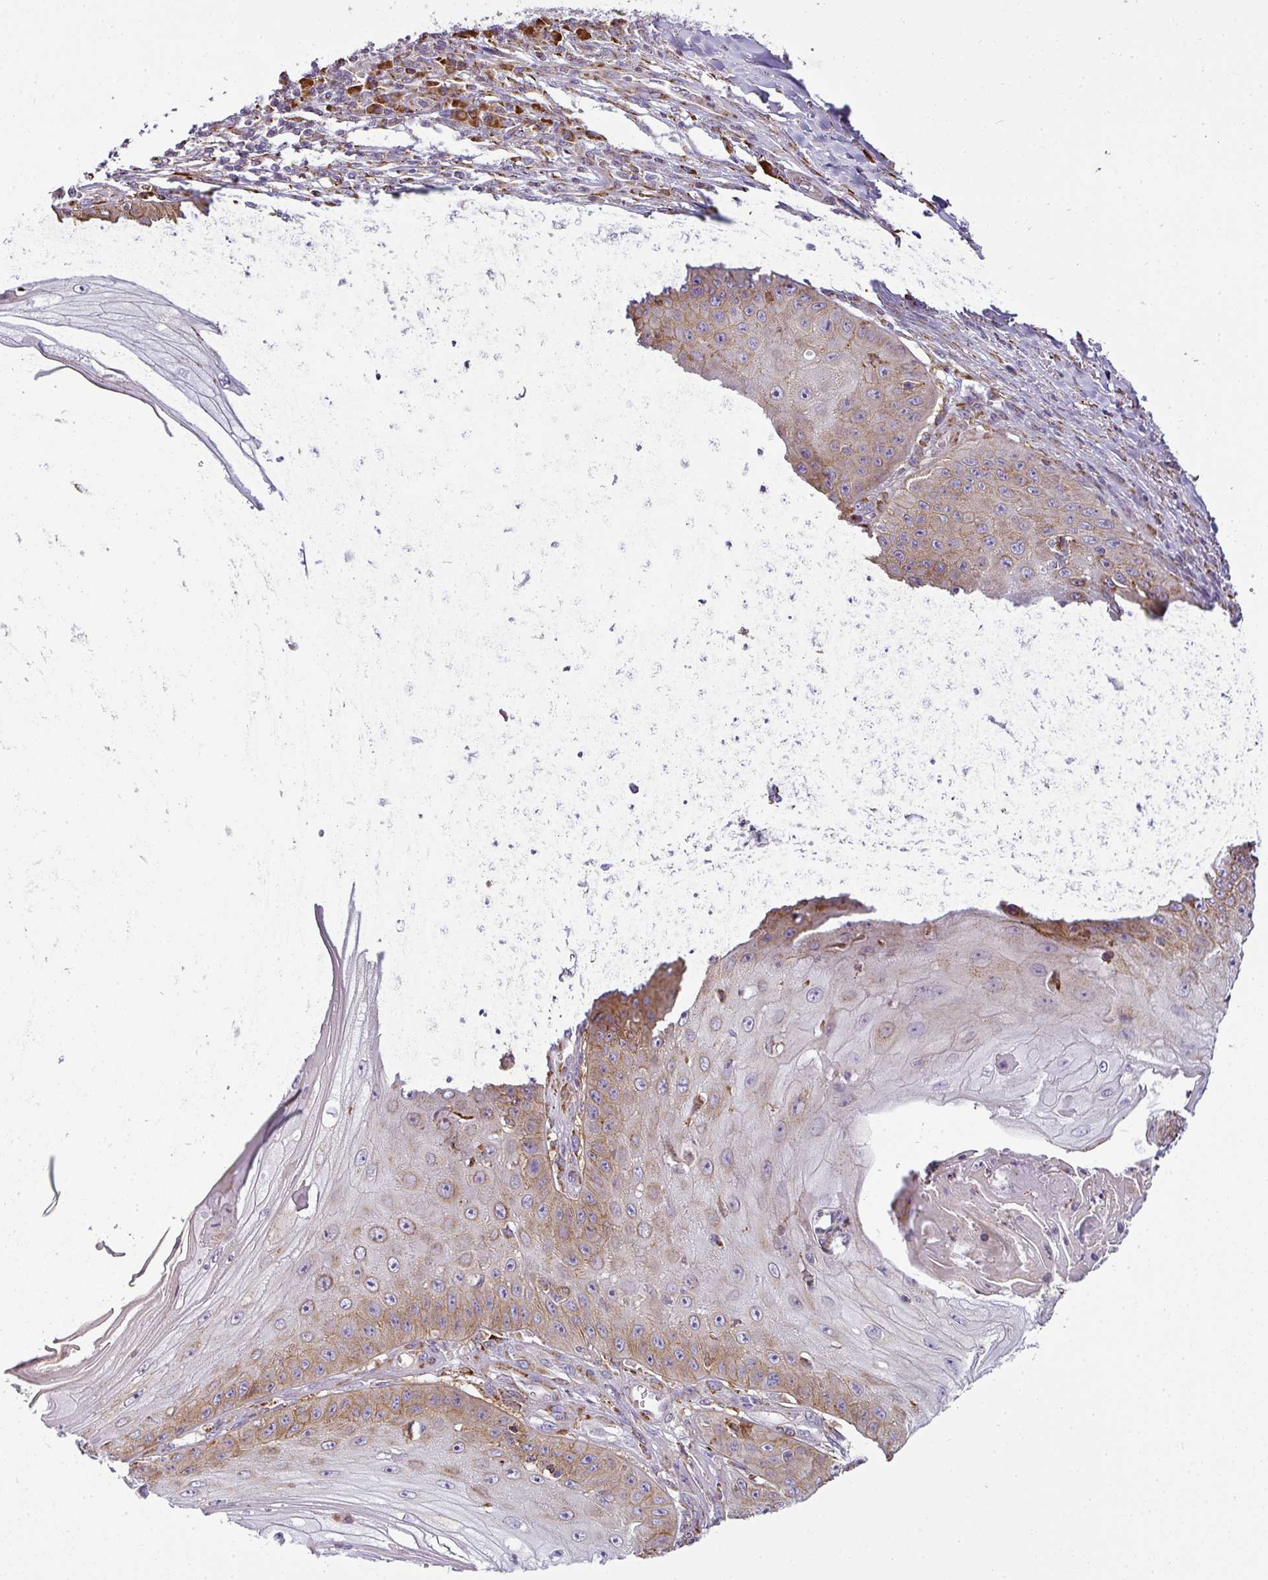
{"staining": {"intensity": "moderate", "quantity": "25%-75%", "location": "cytoplasmic/membranous"}, "tissue": "skin cancer", "cell_type": "Tumor cells", "image_type": "cancer", "snomed": [{"axis": "morphology", "description": "Squamous cell carcinoma, NOS"}, {"axis": "topography", "description": "Skin"}], "caption": "Immunohistochemical staining of human skin cancer displays moderate cytoplasmic/membranous protein expression in approximately 25%-75% of tumor cells.", "gene": "ANKRD18A", "patient": {"sex": "male", "age": 70}}